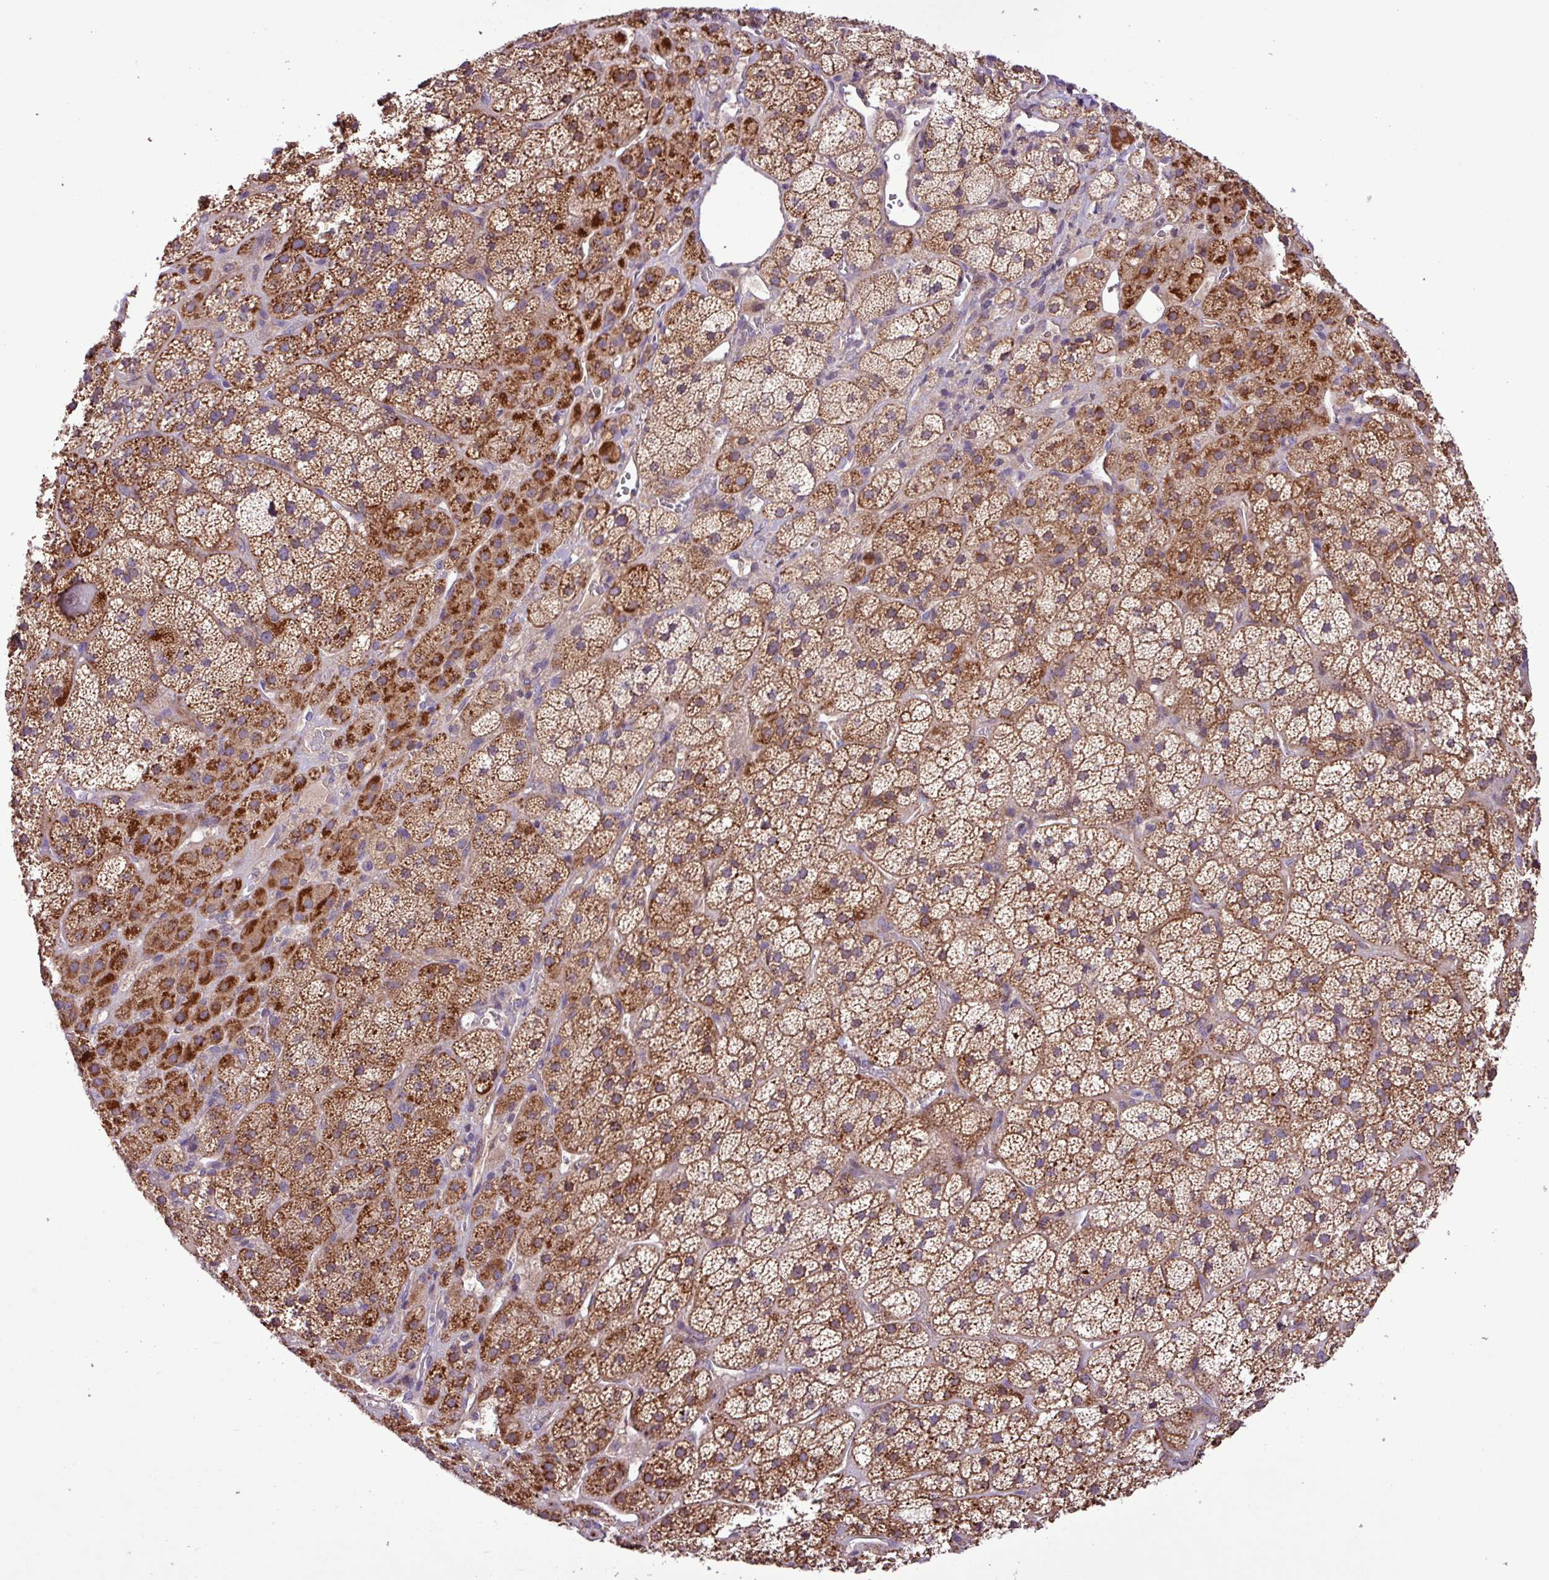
{"staining": {"intensity": "strong", "quantity": "25%-75%", "location": "cytoplasmic/membranous"}, "tissue": "adrenal gland", "cell_type": "Glandular cells", "image_type": "normal", "snomed": [{"axis": "morphology", "description": "Normal tissue, NOS"}, {"axis": "topography", "description": "Adrenal gland"}], "caption": "A brown stain shows strong cytoplasmic/membranous expression of a protein in glandular cells of normal adrenal gland. The staining is performed using DAB (3,3'-diaminobenzidine) brown chromogen to label protein expression. The nuclei are counter-stained blue using hematoxylin.", "gene": "TIMM10B", "patient": {"sex": "male", "age": 57}}